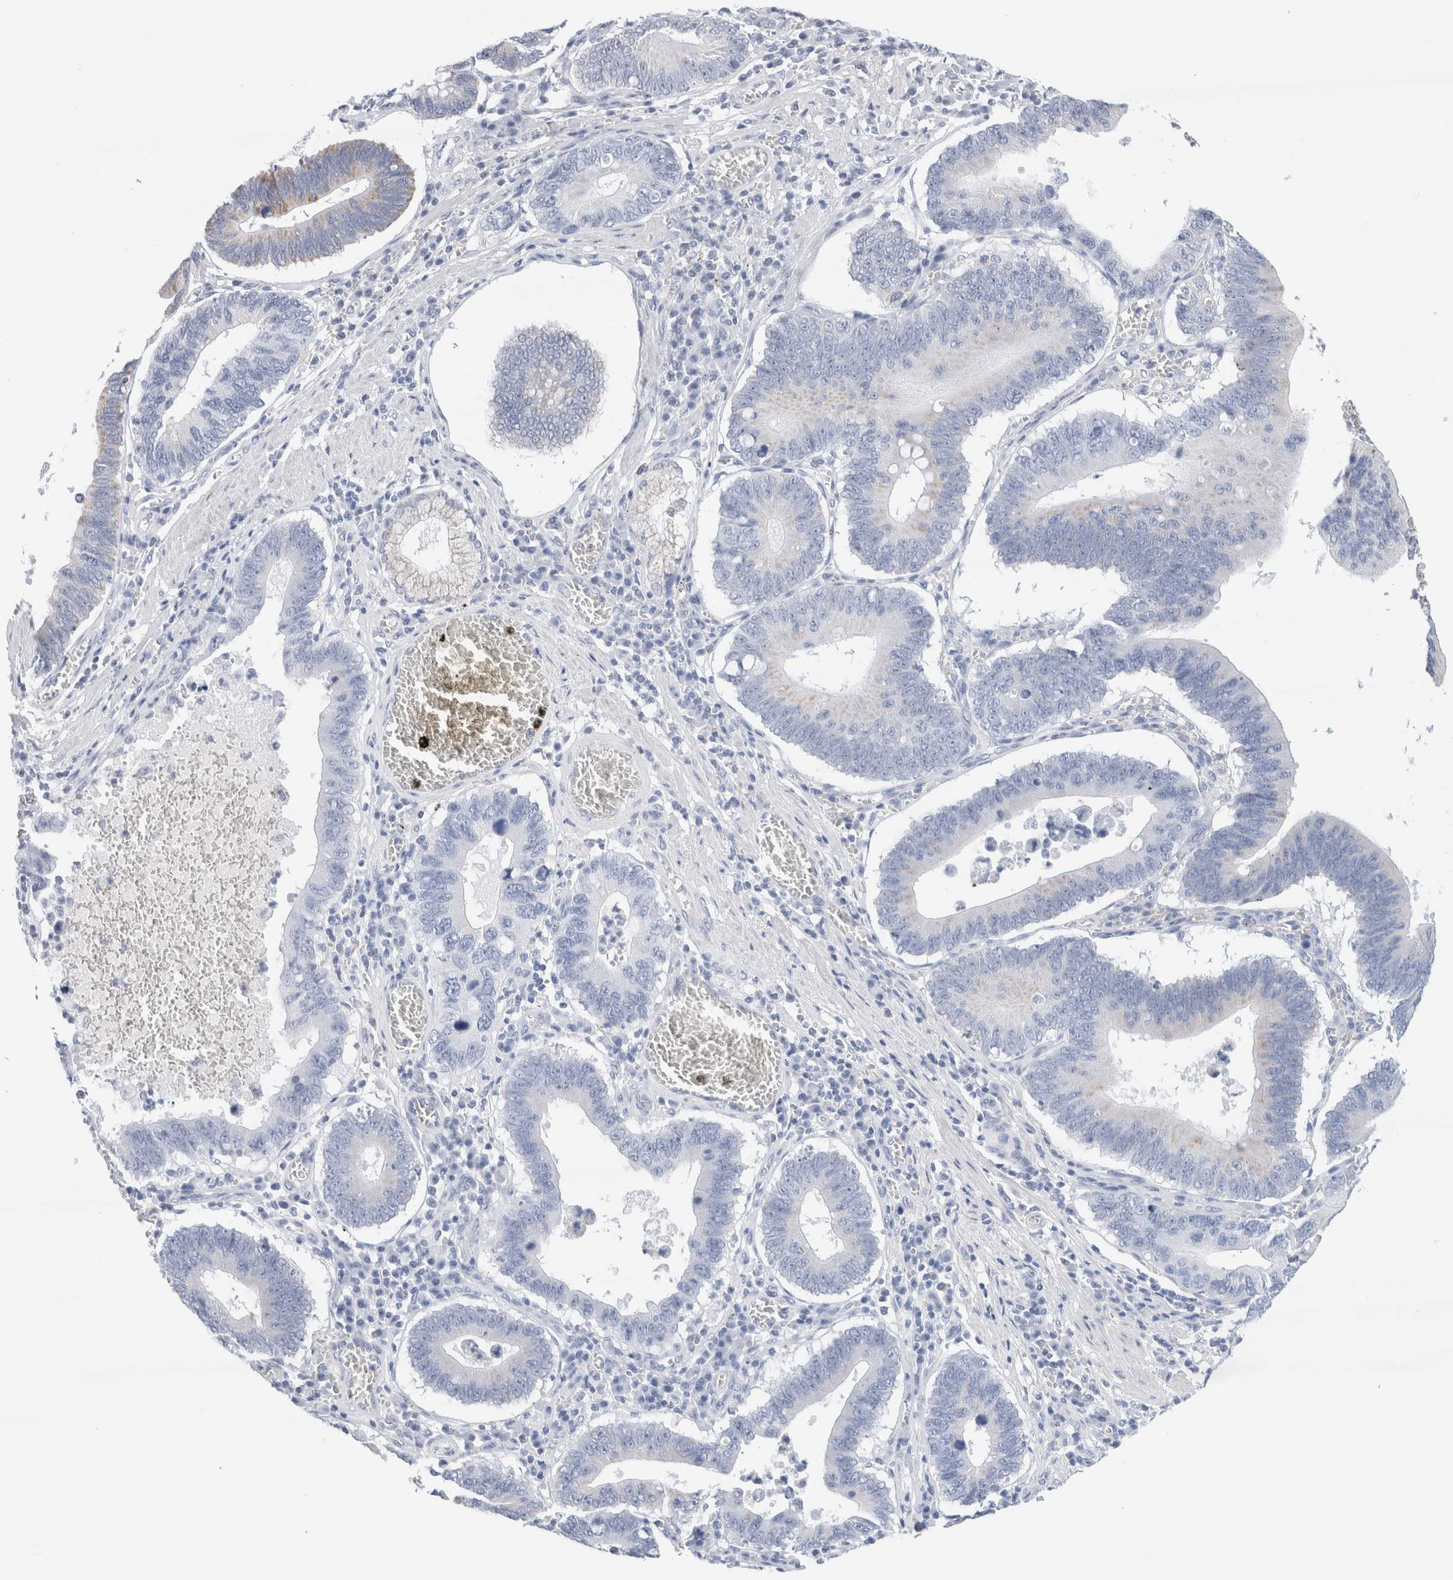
{"staining": {"intensity": "negative", "quantity": "none", "location": "none"}, "tissue": "stomach cancer", "cell_type": "Tumor cells", "image_type": "cancer", "snomed": [{"axis": "morphology", "description": "Adenocarcinoma, NOS"}, {"axis": "topography", "description": "Stomach"}, {"axis": "topography", "description": "Gastric cardia"}], "caption": "Immunohistochemical staining of human stomach cancer demonstrates no significant expression in tumor cells.", "gene": "ECHDC2", "patient": {"sex": "male", "age": 59}}